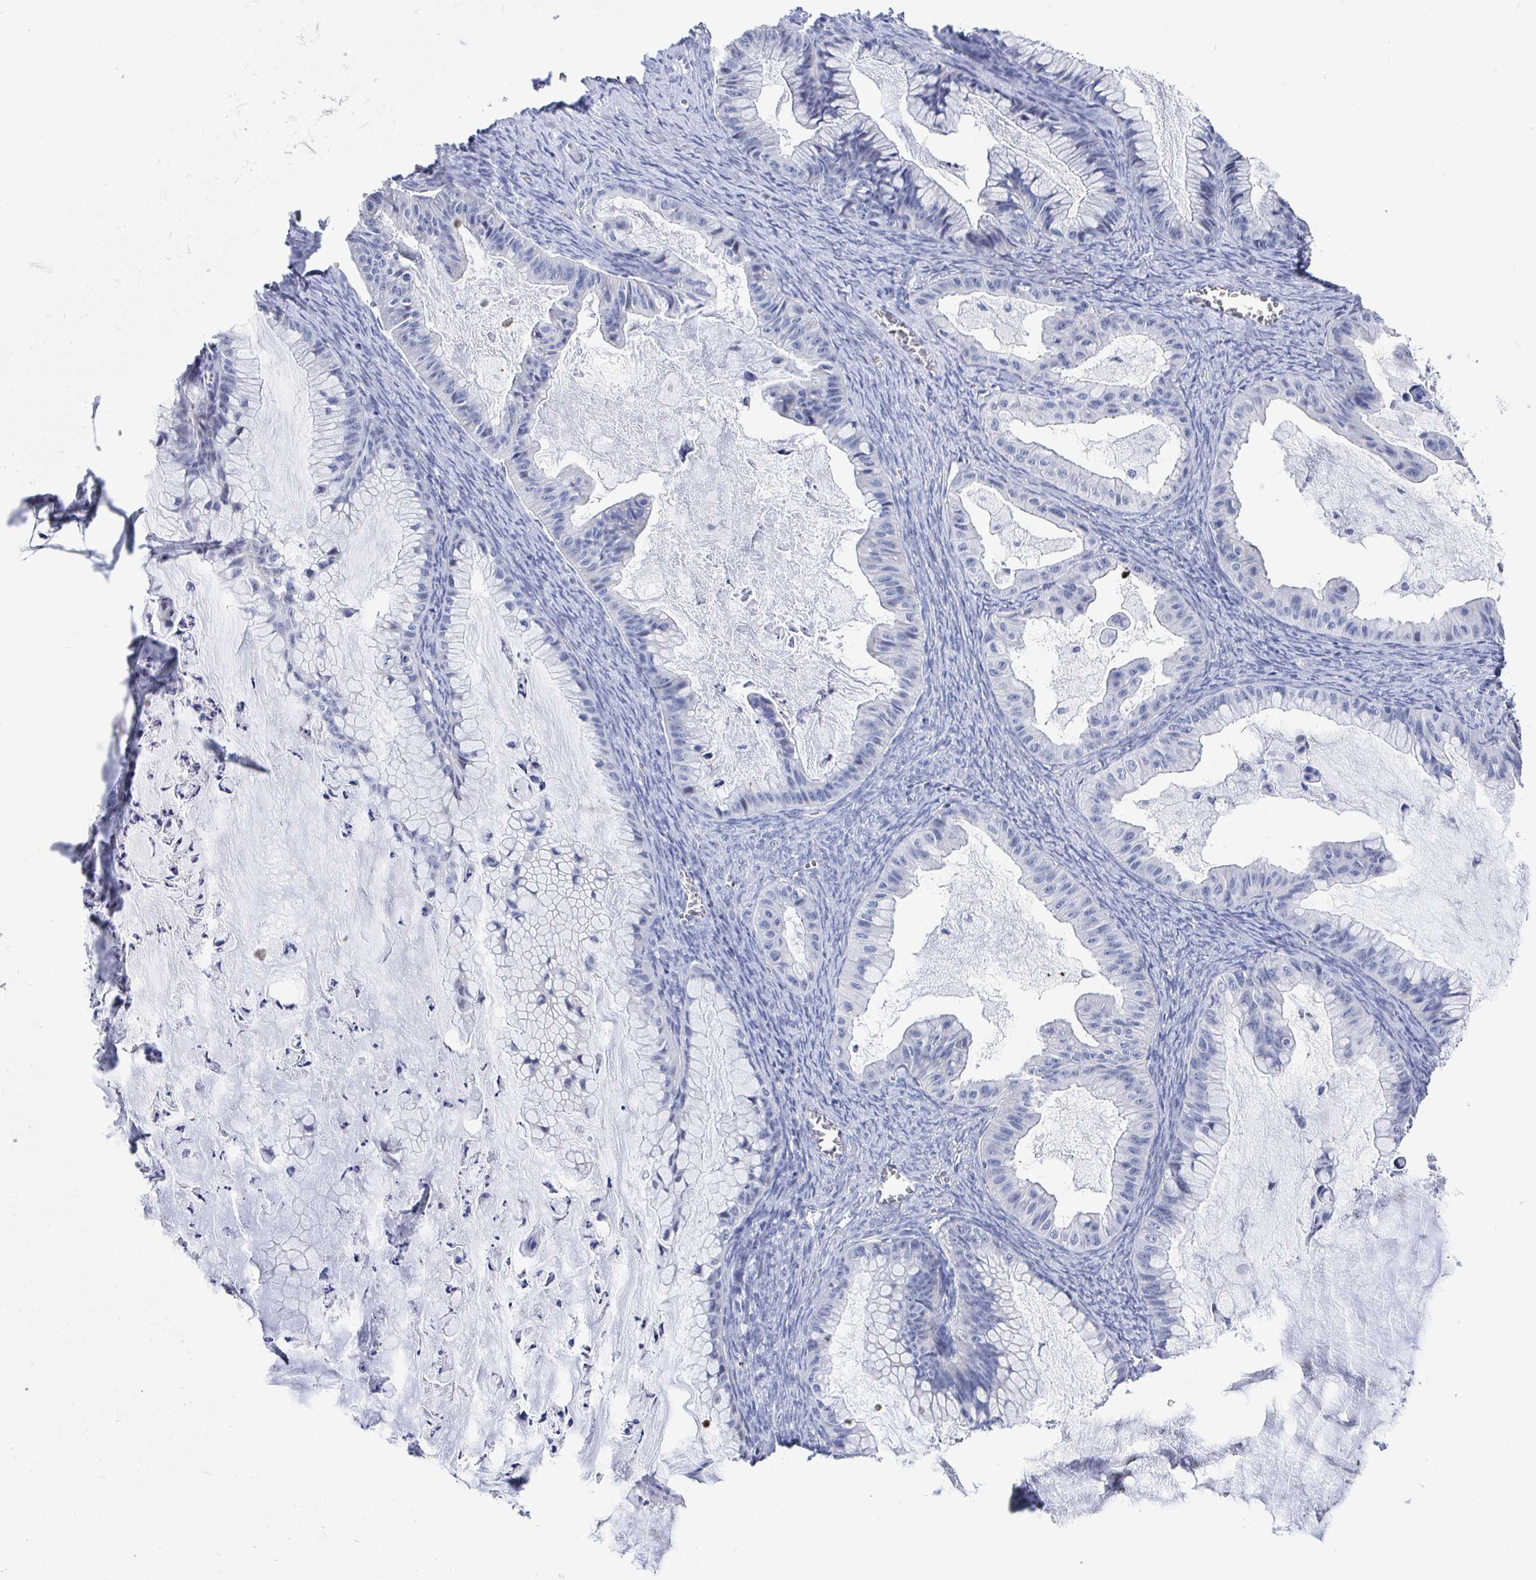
{"staining": {"intensity": "negative", "quantity": "none", "location": "none"}, "tissue": "ovarian cancer", "cell_type": "Tumor cells", "image_type": "cancer", "snomed": [{"axis": "morphology", "description": "Cystadenocarcinoma, mucinous, NOS"}, {"axis": "topography", "description": "Ovary"}], "caption": "Ovarian cancer (mucinous cystadenocarcinoma) stained for a protein using IHC exhibits no positivity tumor cells.", "gene": "CAMKV", "patient": {"sex": "female", "age": 72}}